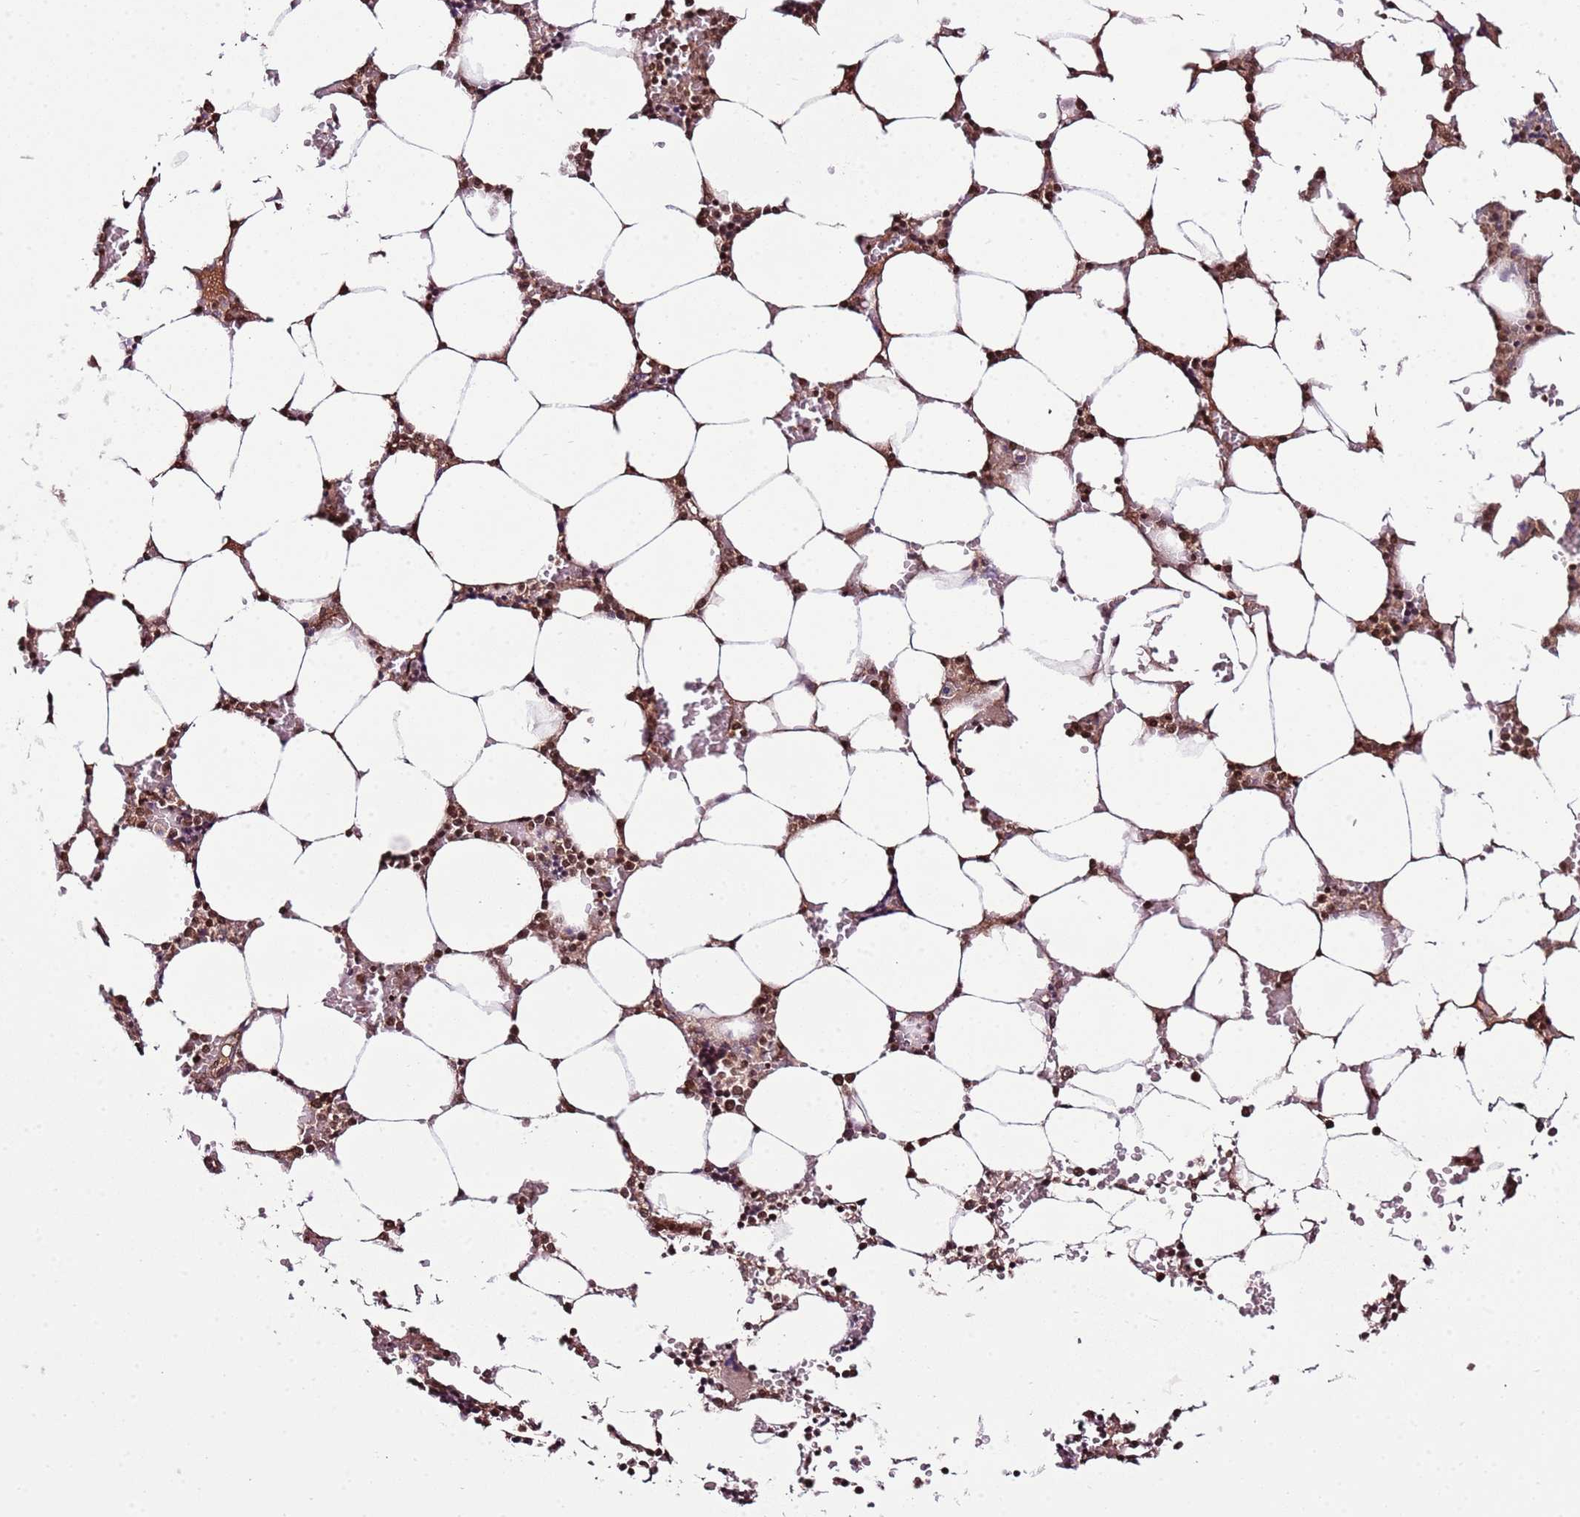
{"staining": {"intensity": "moderate", "quantity": ">75%", "location": "cytoplasmic/membranous,nuclear"}, "tissue": "bone marrow", "cell_type": "Hematopoietic cells", "image_type": "normal", "snomed": [{"axis": "morphology", "description": "Normal tissue, NOS"}, {"axis": "topography", "description": "Bone marrow"}], "caption": "This is a histology image of immunohistochemistry (IHC) staining of normal bone marrow, which shows moderate positivity in the cytoplasmic/membranous,nuclear of hematopoietic cells.", "gene": "ZBTB12", "patient": {"sex": "male", "age": 64}}